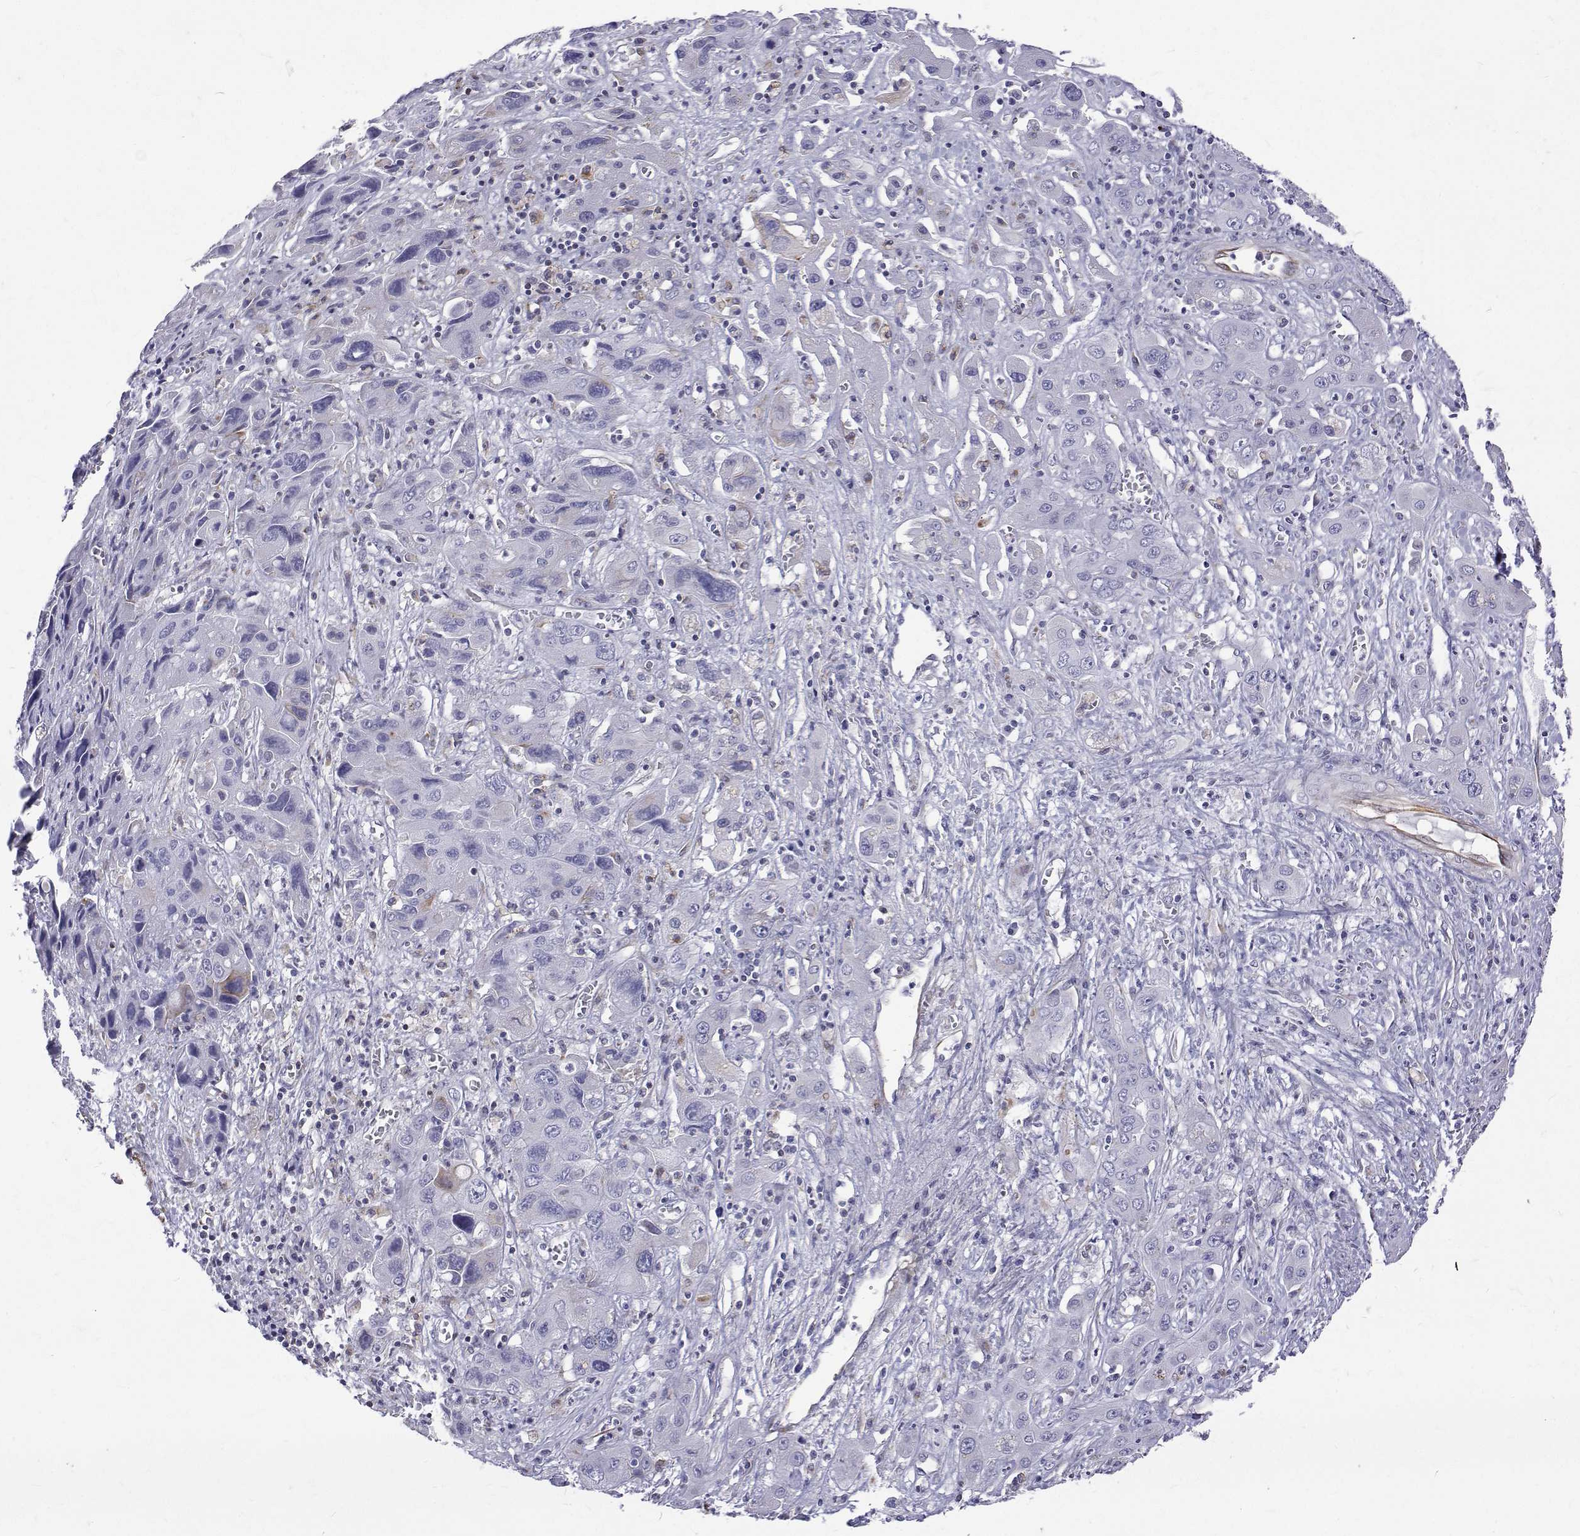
{"staining": {"intensity": "negative", "quantity": "none", "location": "none"}, "tissue": "liver cancer", "cell_type": "Tumor cells", "image_type": "cancer", "snomed": [{"axis": "morphology", "description": "Cholangiocarcinoma"}, {"axis": "topography", "description": "Liver"}], "caption": "Tumor cells are negative for brown protein staining in liver cholangiocarcinoma.", "gene": "OPRPN", "patient": {"sex": "male", "age": 67}}